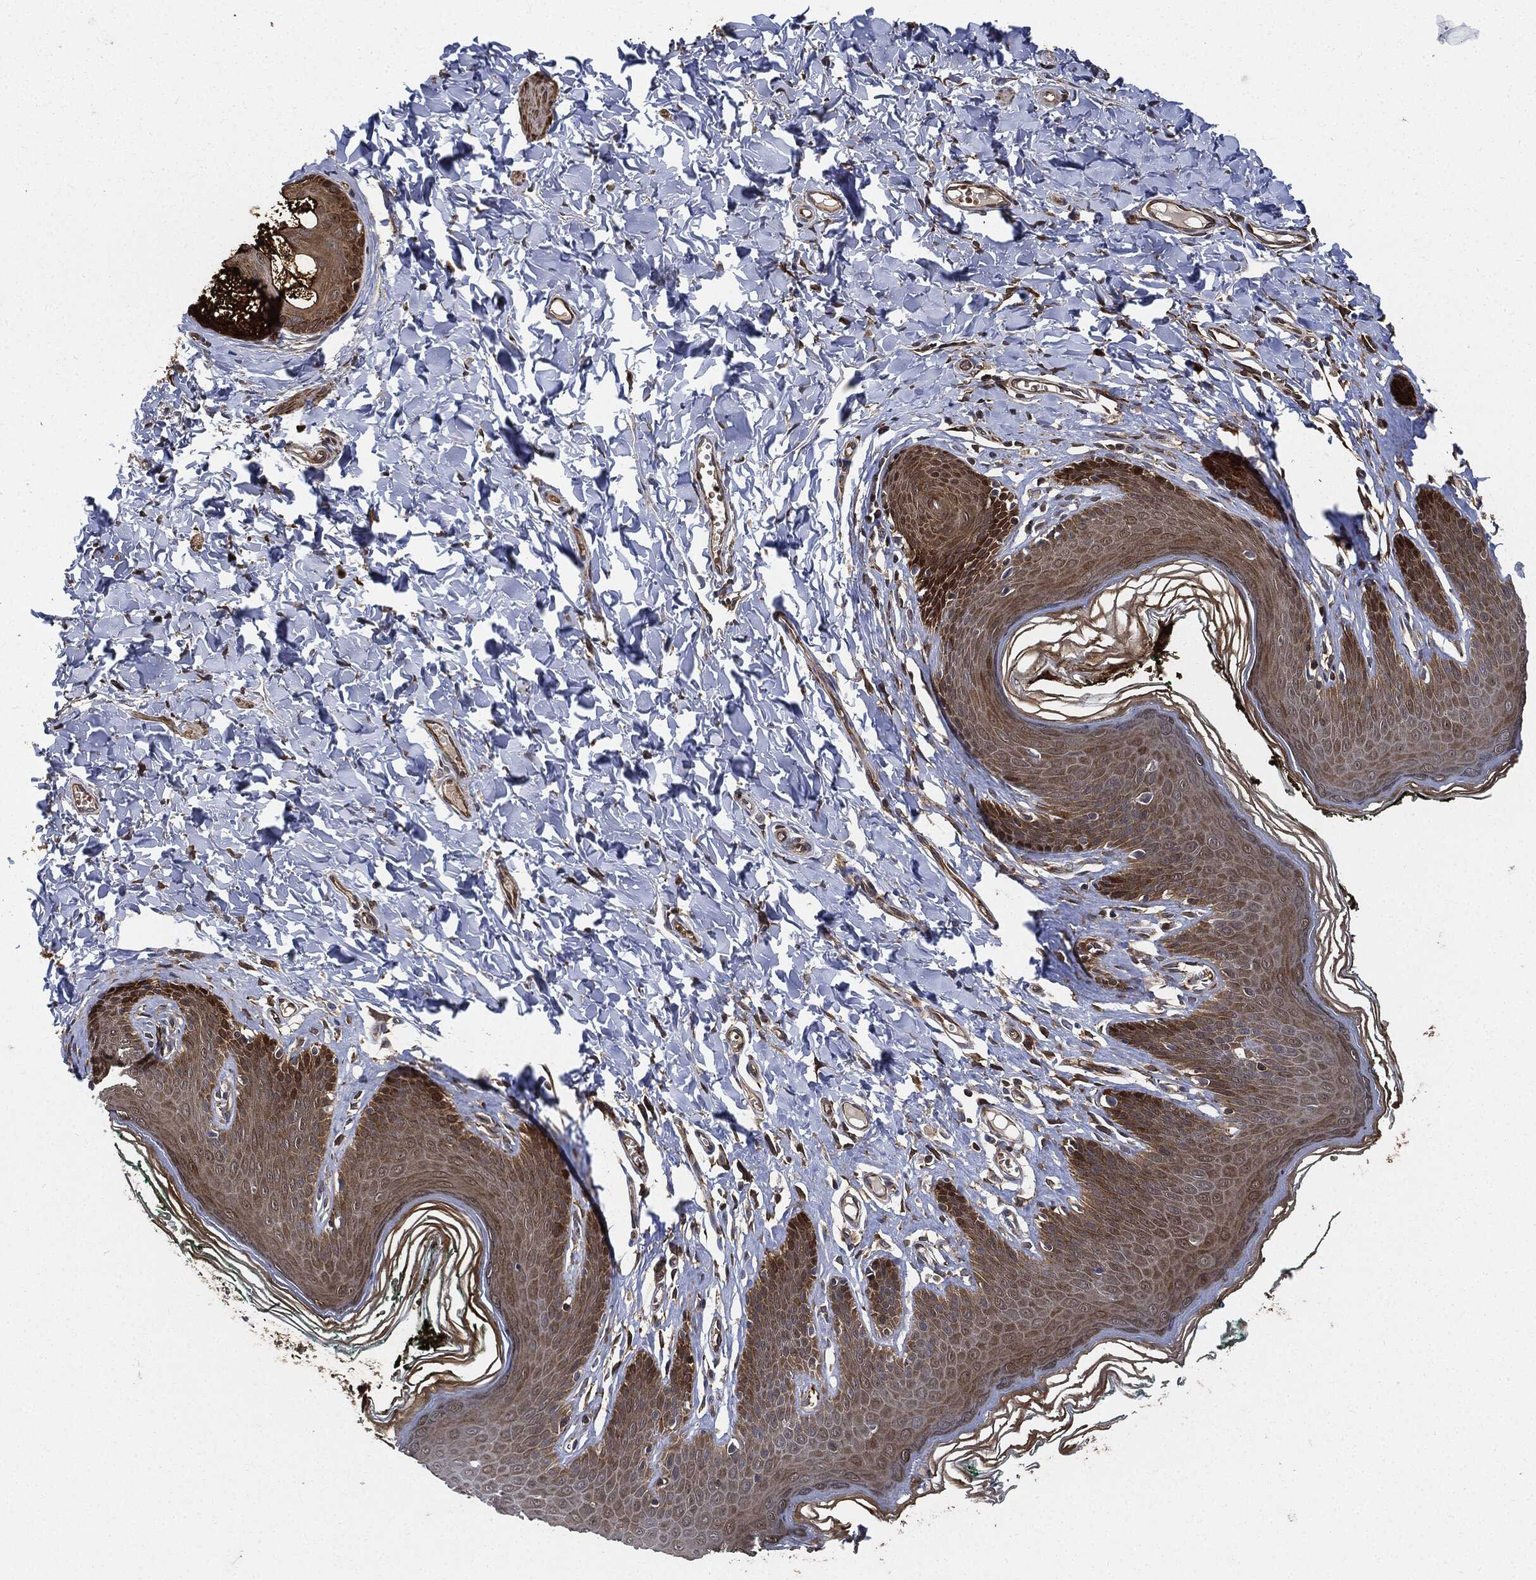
{"staining": {"intensity": "weak", "quantity": ">75%", "location": "cytoplasmic/membranous"}, "tissue": "skin", "cell_type": "Epidermal cells", "image_type": "normal", "snomed": [{"axis": "morphology", "description": "Normal tissue, NOS"}, {"axis": "topography", "description": "Vulva"}], "caption": "Normal skin shows weak cytoplasmic/membranous staining in about >75% of epidermal cells.", "gene": "PRDX2", "patient": {"sex": "female", "age": 66}}